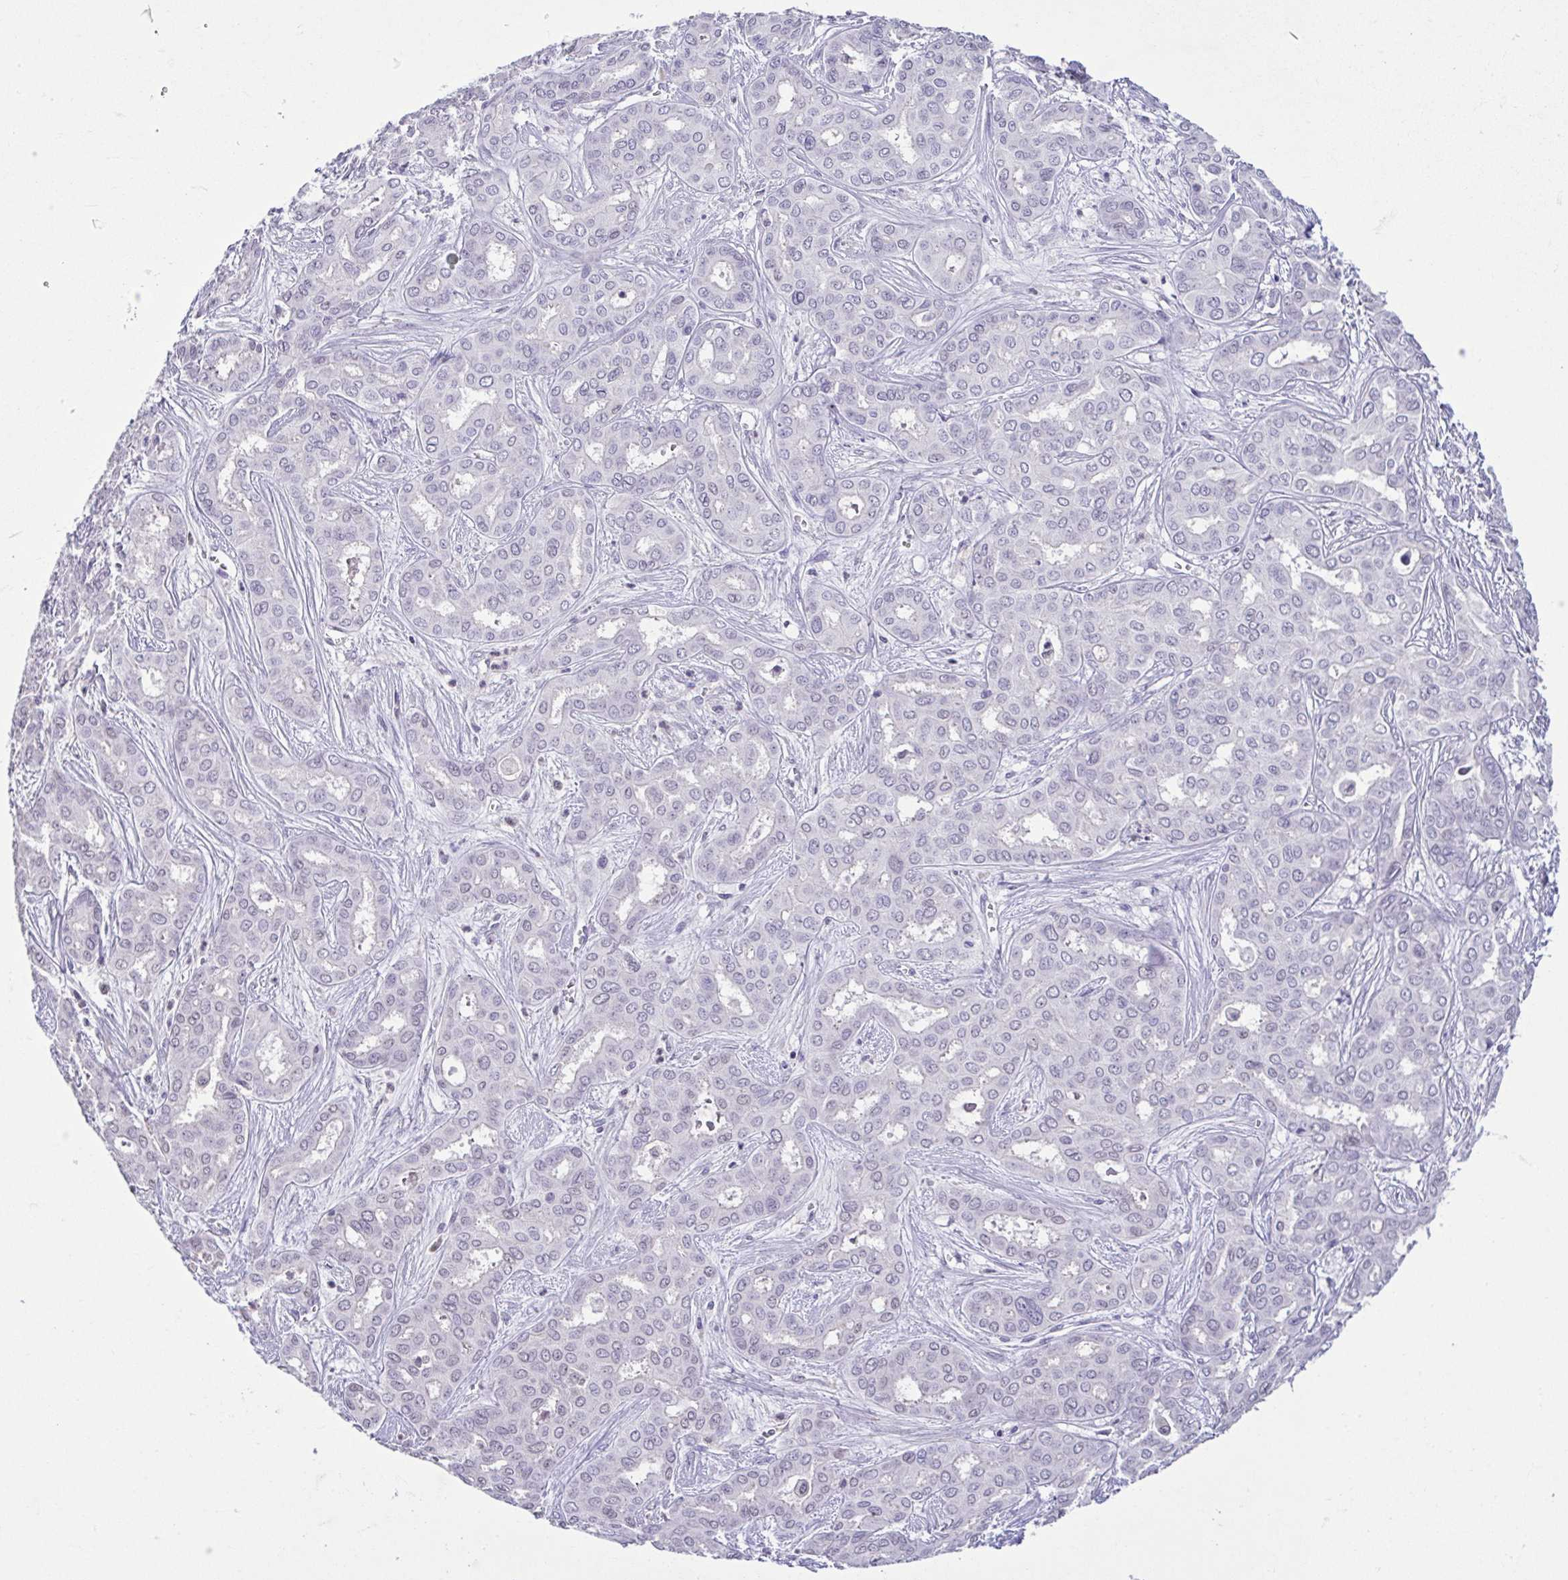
{"staining": {"intensity": "negative", "quantity": "none", "location": "none"}, "tissue": "liver cancer", "cell_type": "Tumor cells", "image_type": "cancer", "snomed": [{"axis": "morphology", "description": "Cholangiocarcinoma"}, {"axis": "topography", "description": "Liver"}], "caption": "Micrograph shows no protein expression in tumor cells of liver cancer tissue.", "gene": "ACTRT3", "patient": {"sex": "female", "age": 64}}